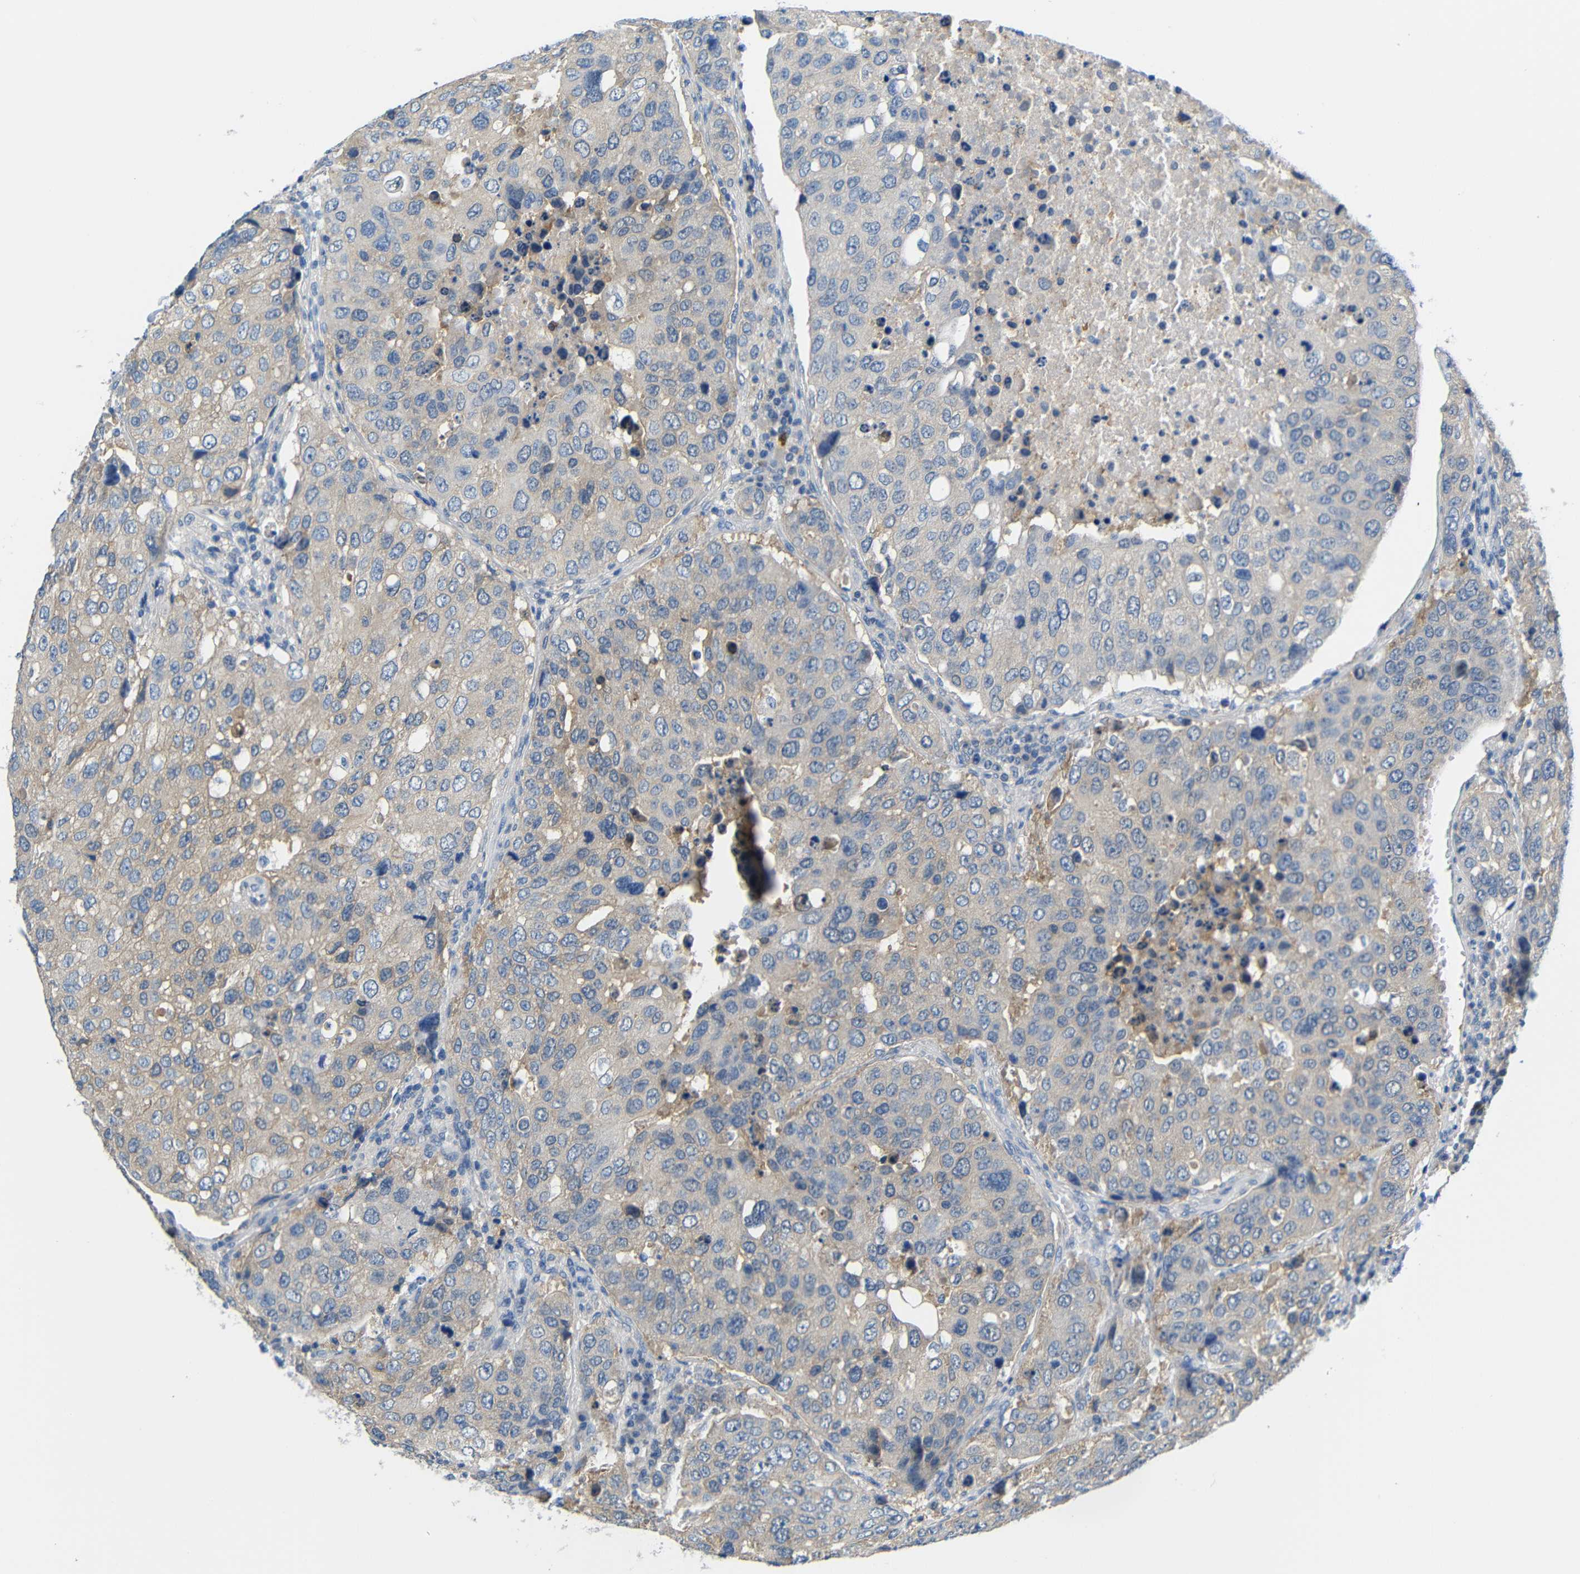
{"staining": {"intensity": "negative", "quantity": "none", "location": "none"}, "tissue": "urothelial cancer", "cell_type": "Tumor cells", "image_type": "cancer", "snomed": [{"axis": "morphology", "description": "Urothelial carcinoma, High grade"}, {"axis": "topography", "description": "Lymph node"}, {"axis": "topography", "description": "Urinary bladder"}], "caption": "Micrograph shows no protein expression in tumor cells of urothelial cancer tissue.", "gene": "NEGR1", "patient": {"sex": "male", "age": 51}}